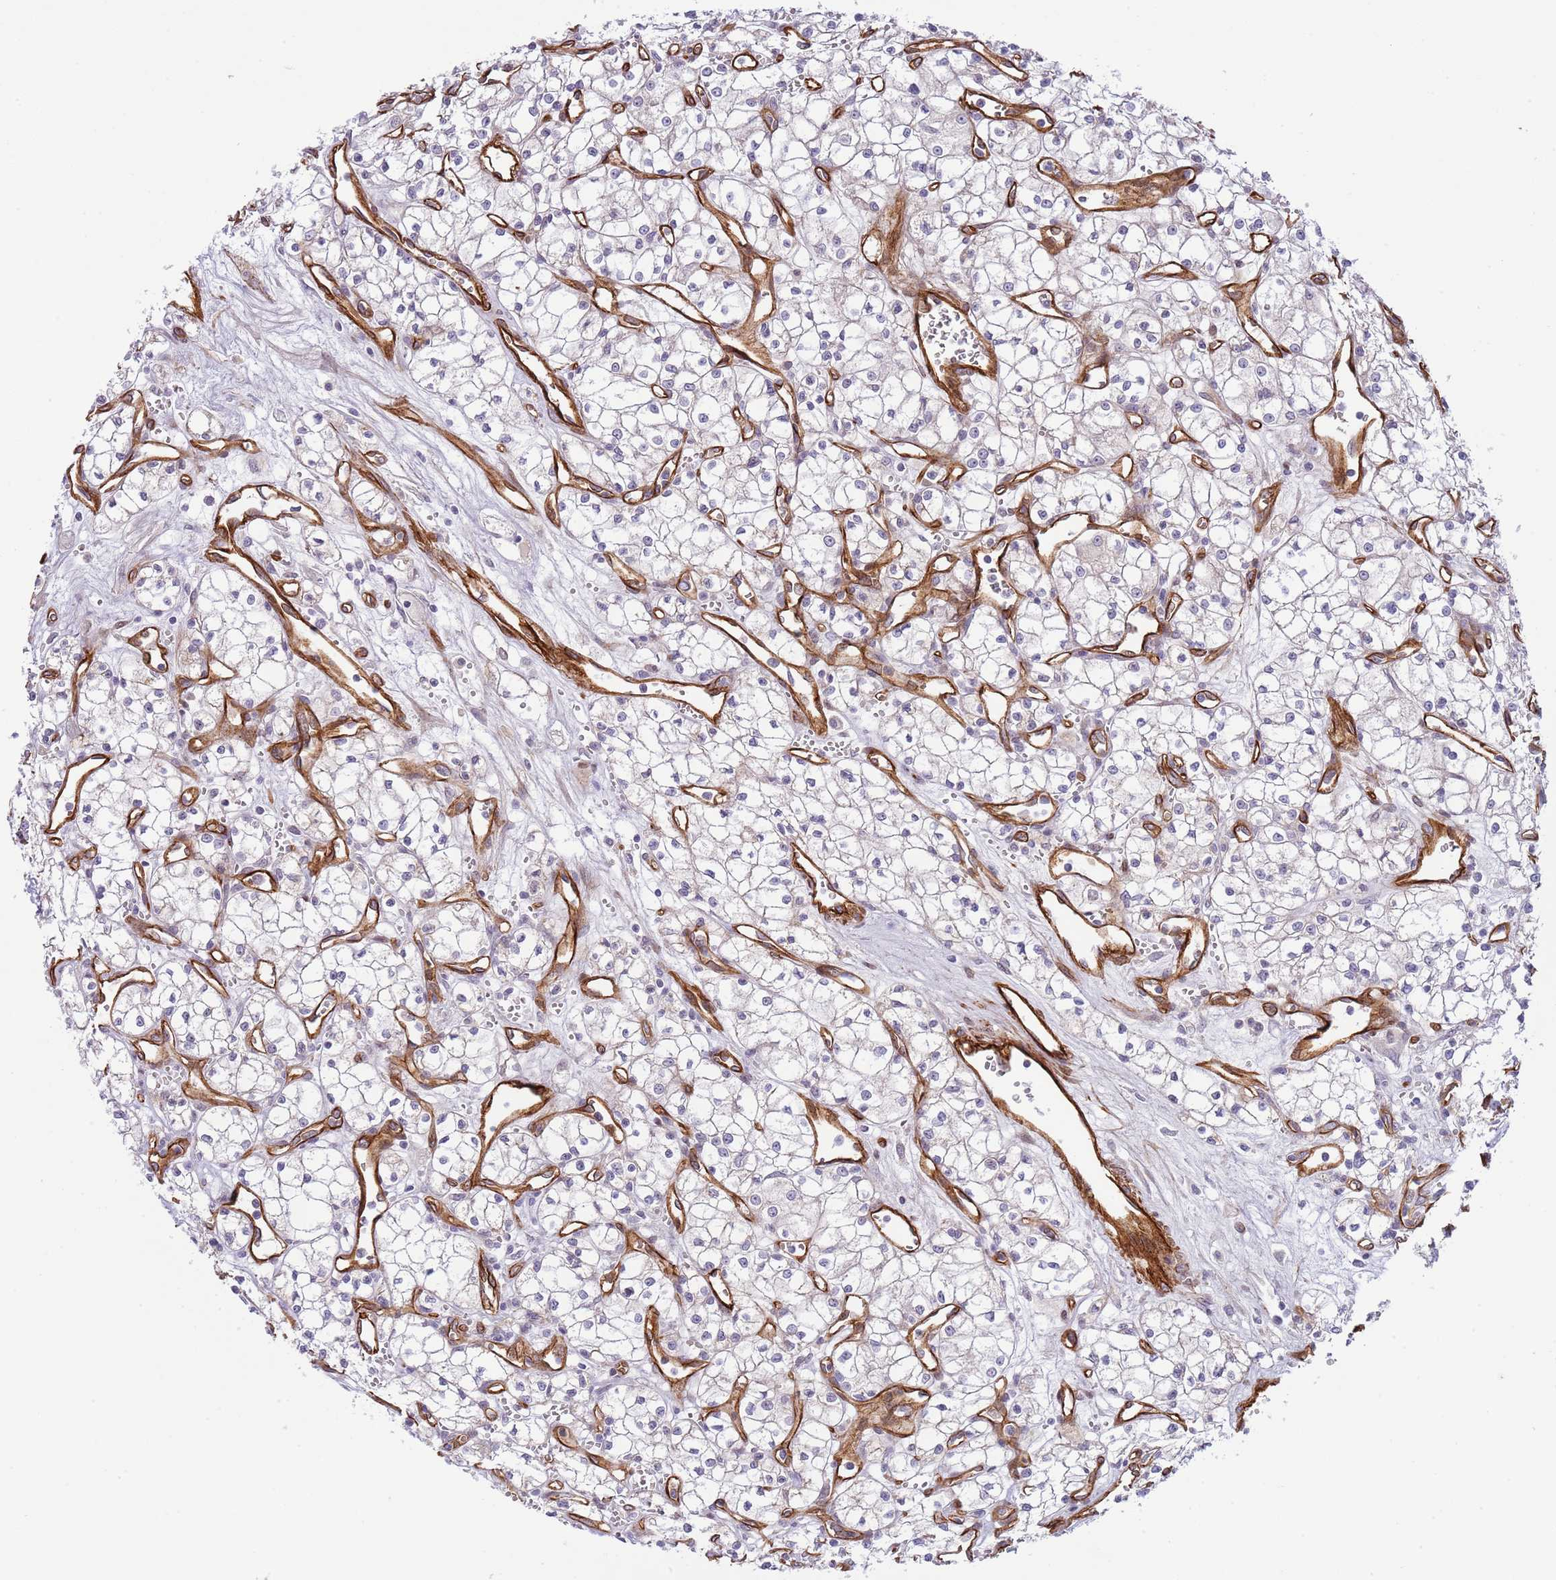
{"staining": {"intensity": "negative", "quantity": "none", "location": "none"}, "tissue": "renal cancer", "cell_type": "Tumor cells", "image_type": "cancer", "snomed": [{"axis": "morphology", "description": "Adenocarcinoma, NOS"}, {"axis": "topography", "description": "Kidney"}], "caption": "High magnification brightfield microscopy of renal cancer stained with DAB (brown) and counterstained with hematoxylin (blue): tumor cells show no significant staining.", "gene": "NEK3", "patient": {"sex": "male", "age": 59}}